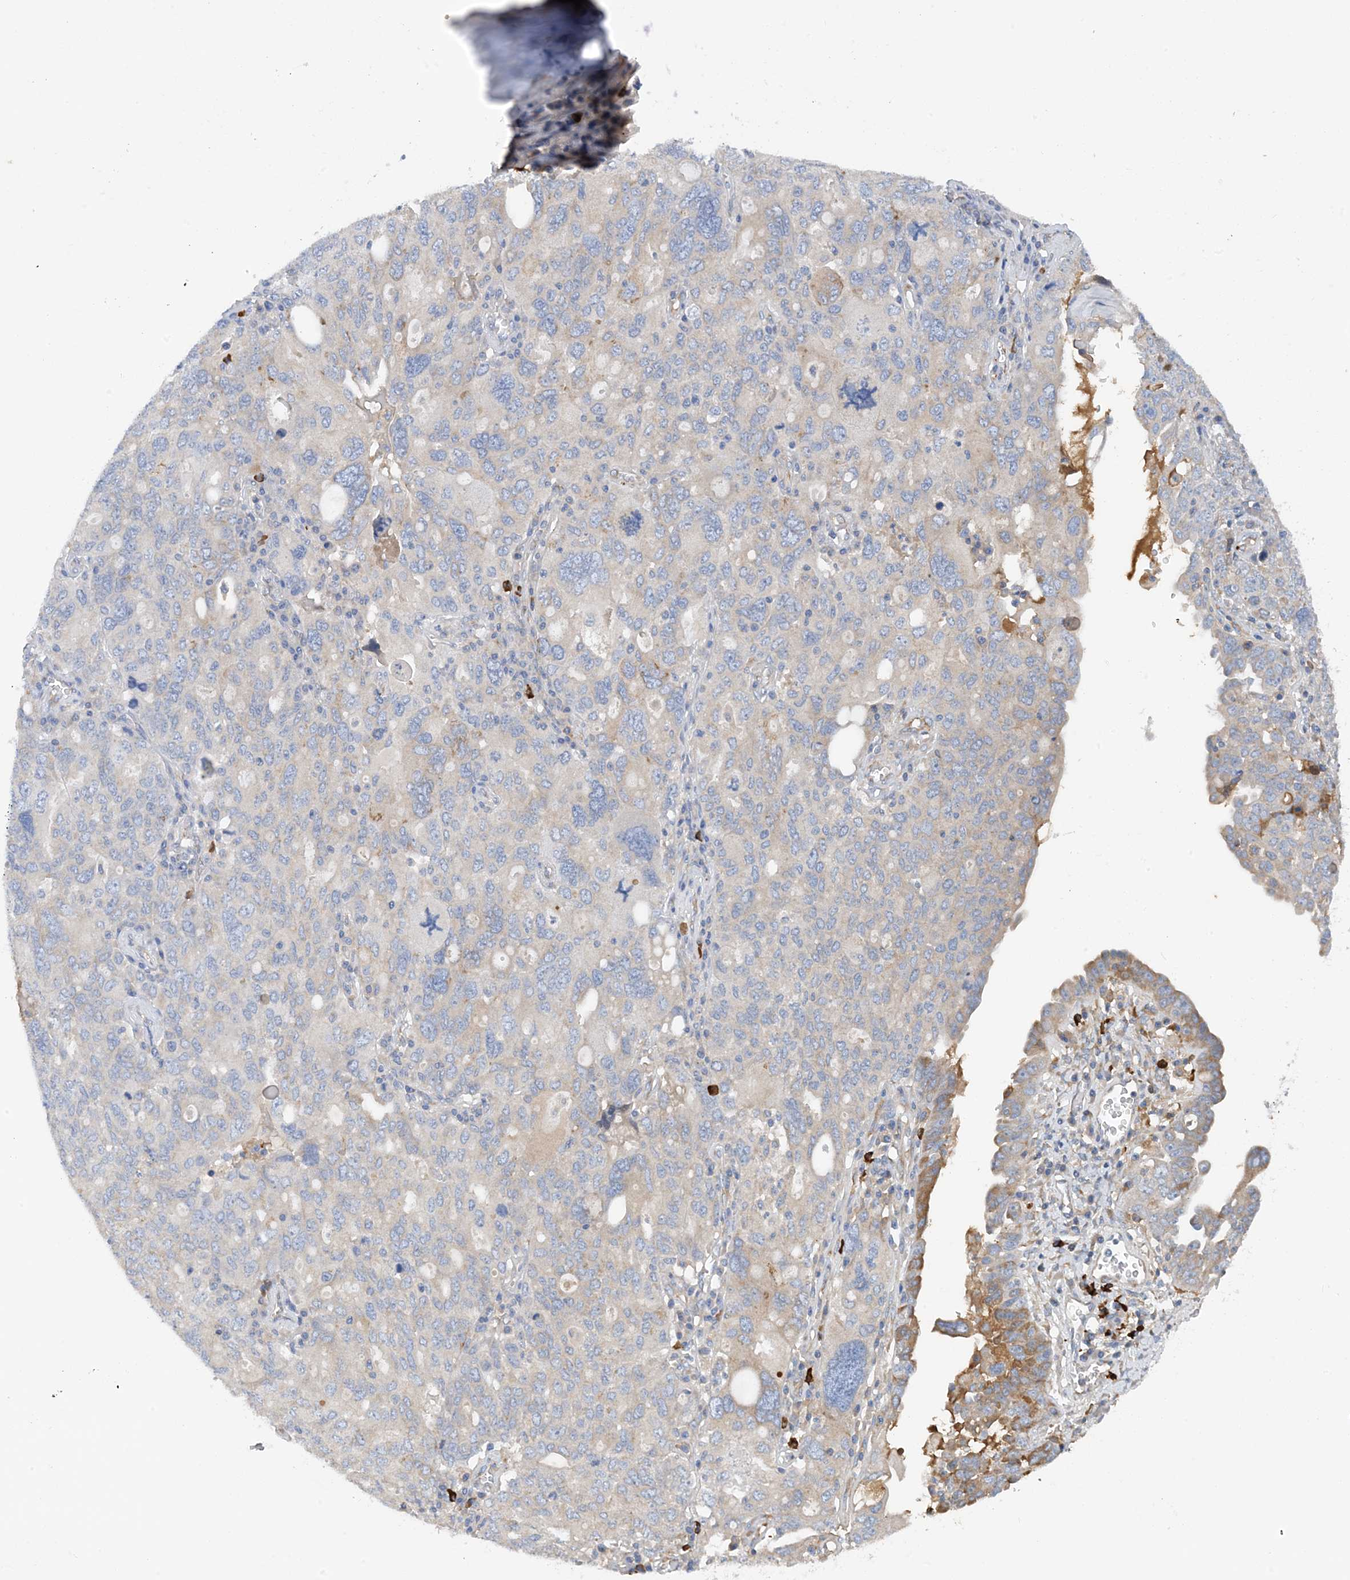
{"staining": {"intensity": "moderate", "quantity": "<25%", "location": "cytoplasmic/membranous"}, "tissue": "ovarian cancer", "cell_type": "Tumor cells", "image_type": "cancer", "snomed": [{"axis": "morphology", "description": "Carcinoma, endometroid"}, {"axis": "topography", "description": "Ovary"}], "caption": "Ovarian cancer stained with a protein marker displays moderate staining in tumor cells.", "gene": "SLC5A11", "patient": {"sex": "female", "age": 62}}